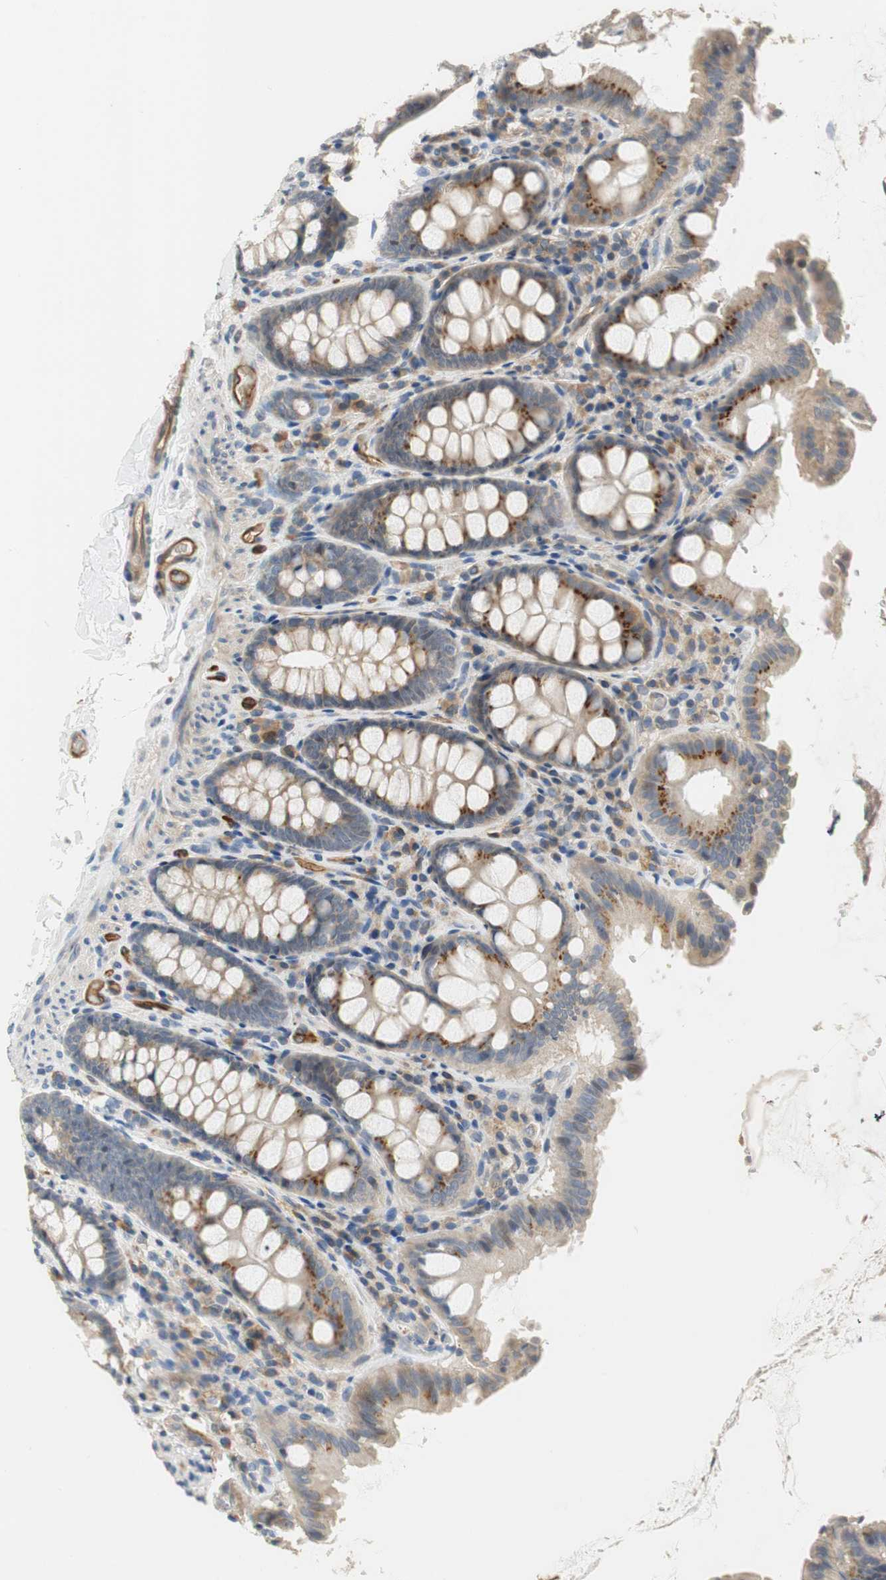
{"staining": {"intensity": "moderate", "quantity": ">75%", "location": "cytoplasmic/membranous"}, "tissue": "colon", "cell_type": "Endothelial cells", "image_type": "normal", "snomed": [{"axis": "morphology", "description": "Normal tissue, NOS"}, {"axis": "topography", "description": "Colon"}], "caption": "This histopathology image exhibits IHC staining of benign human colon, with medium moderate cytoplasmic/membranous positivity in about >75% of endothelial cells.", "gene": "ALPL", "patient": {"sex": "female", "age": 61}}